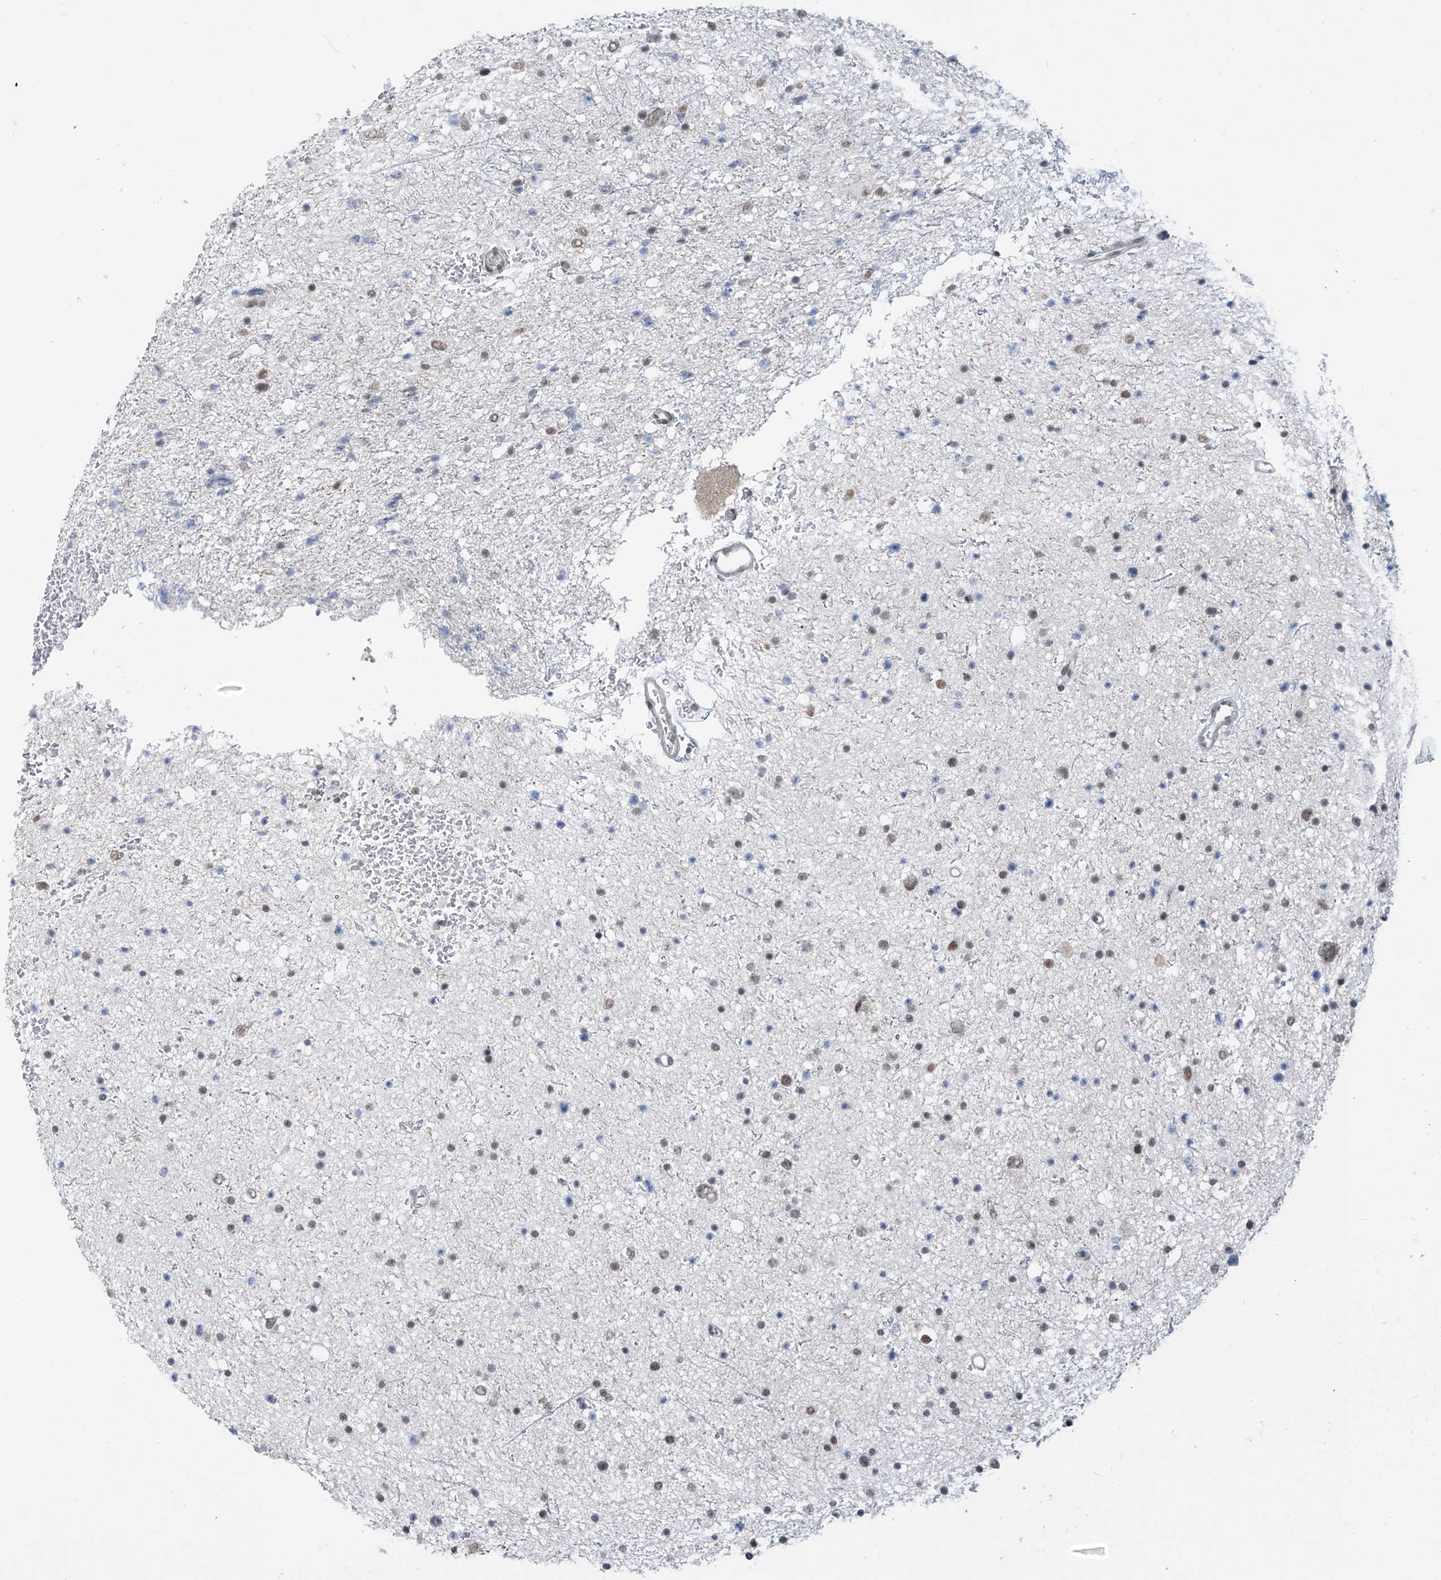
{"staining": {"intensity": "moderate", "quantity": "<25%", "location": "nuclear"}, "tissue": "glioma", "cell_type": "Tumor cells", "image_type": "cancer", "snomed": [{"axis": "morphology", "description": "Glioma, malignant, Low grade"}, {"axis": "topography", "description": "Brain"}], "caption": "Human glioma stained for a protein (brown) shows moderate nuclear positive staining in about <25% of tumor cells.", "gene": "MCM9", "patient": {"sex": "female", "age": 37}}